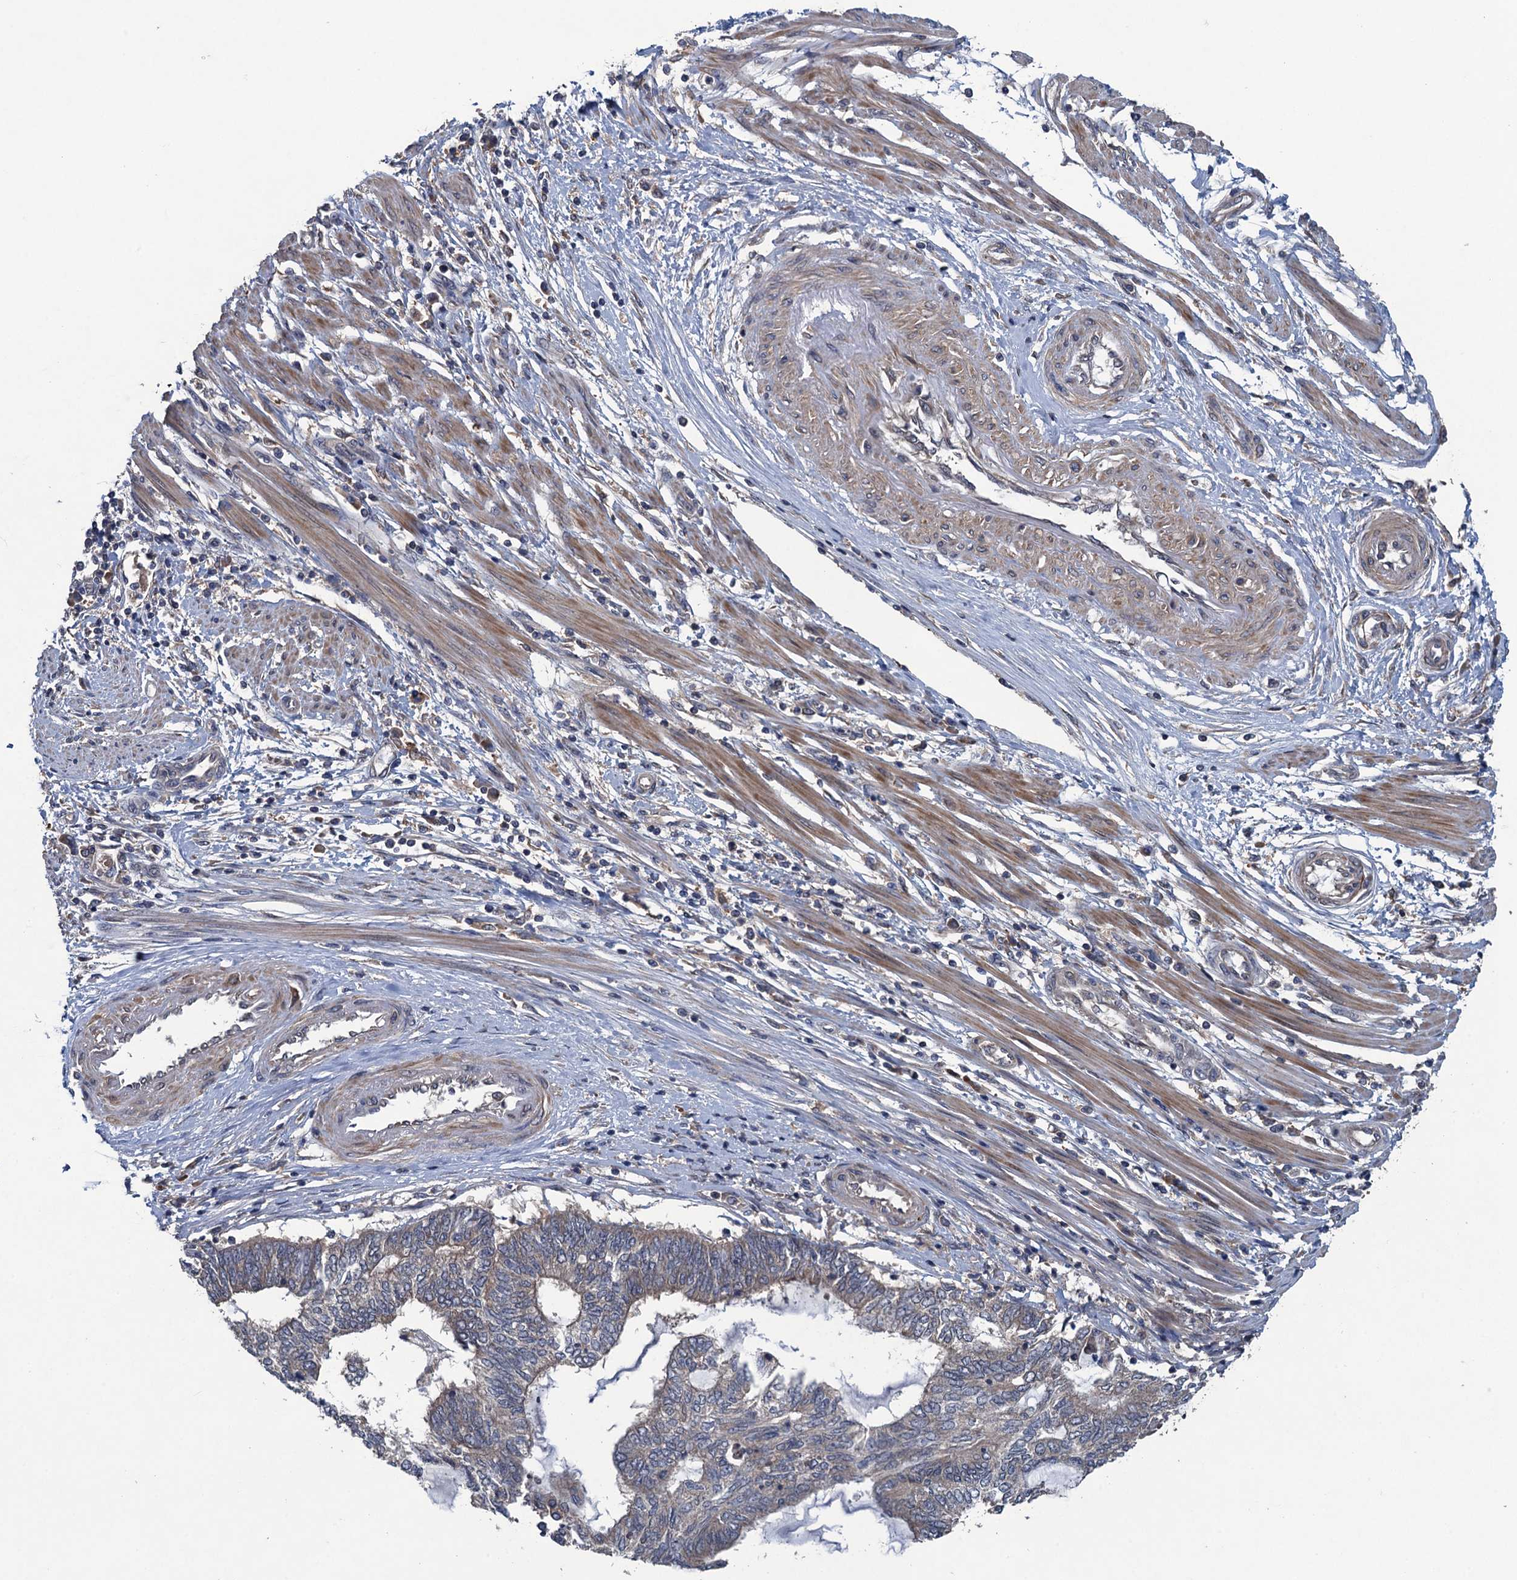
{"staining": {"intensity": "weak", "quantity": "<25%", "location": "cytoplasmic/membranous"}, "tissue": "endometrial cancer", "cell_type": "Tumor cells", "image_type": "cancer", "snomed": [{"axis": "morphology", "description": "Adenocarcinoma, NOS"}, {"axis": "topography", "description": "Uterus"}, {"axis": "topography", "description": "Endometrium"}], "caption": "A photomicrograph of human endometrial cancer (adenocarcinoma) is negative for staining in tumor cells.", "gene": "CNTN5", "patient": {"sex": "female", "age": 70}}